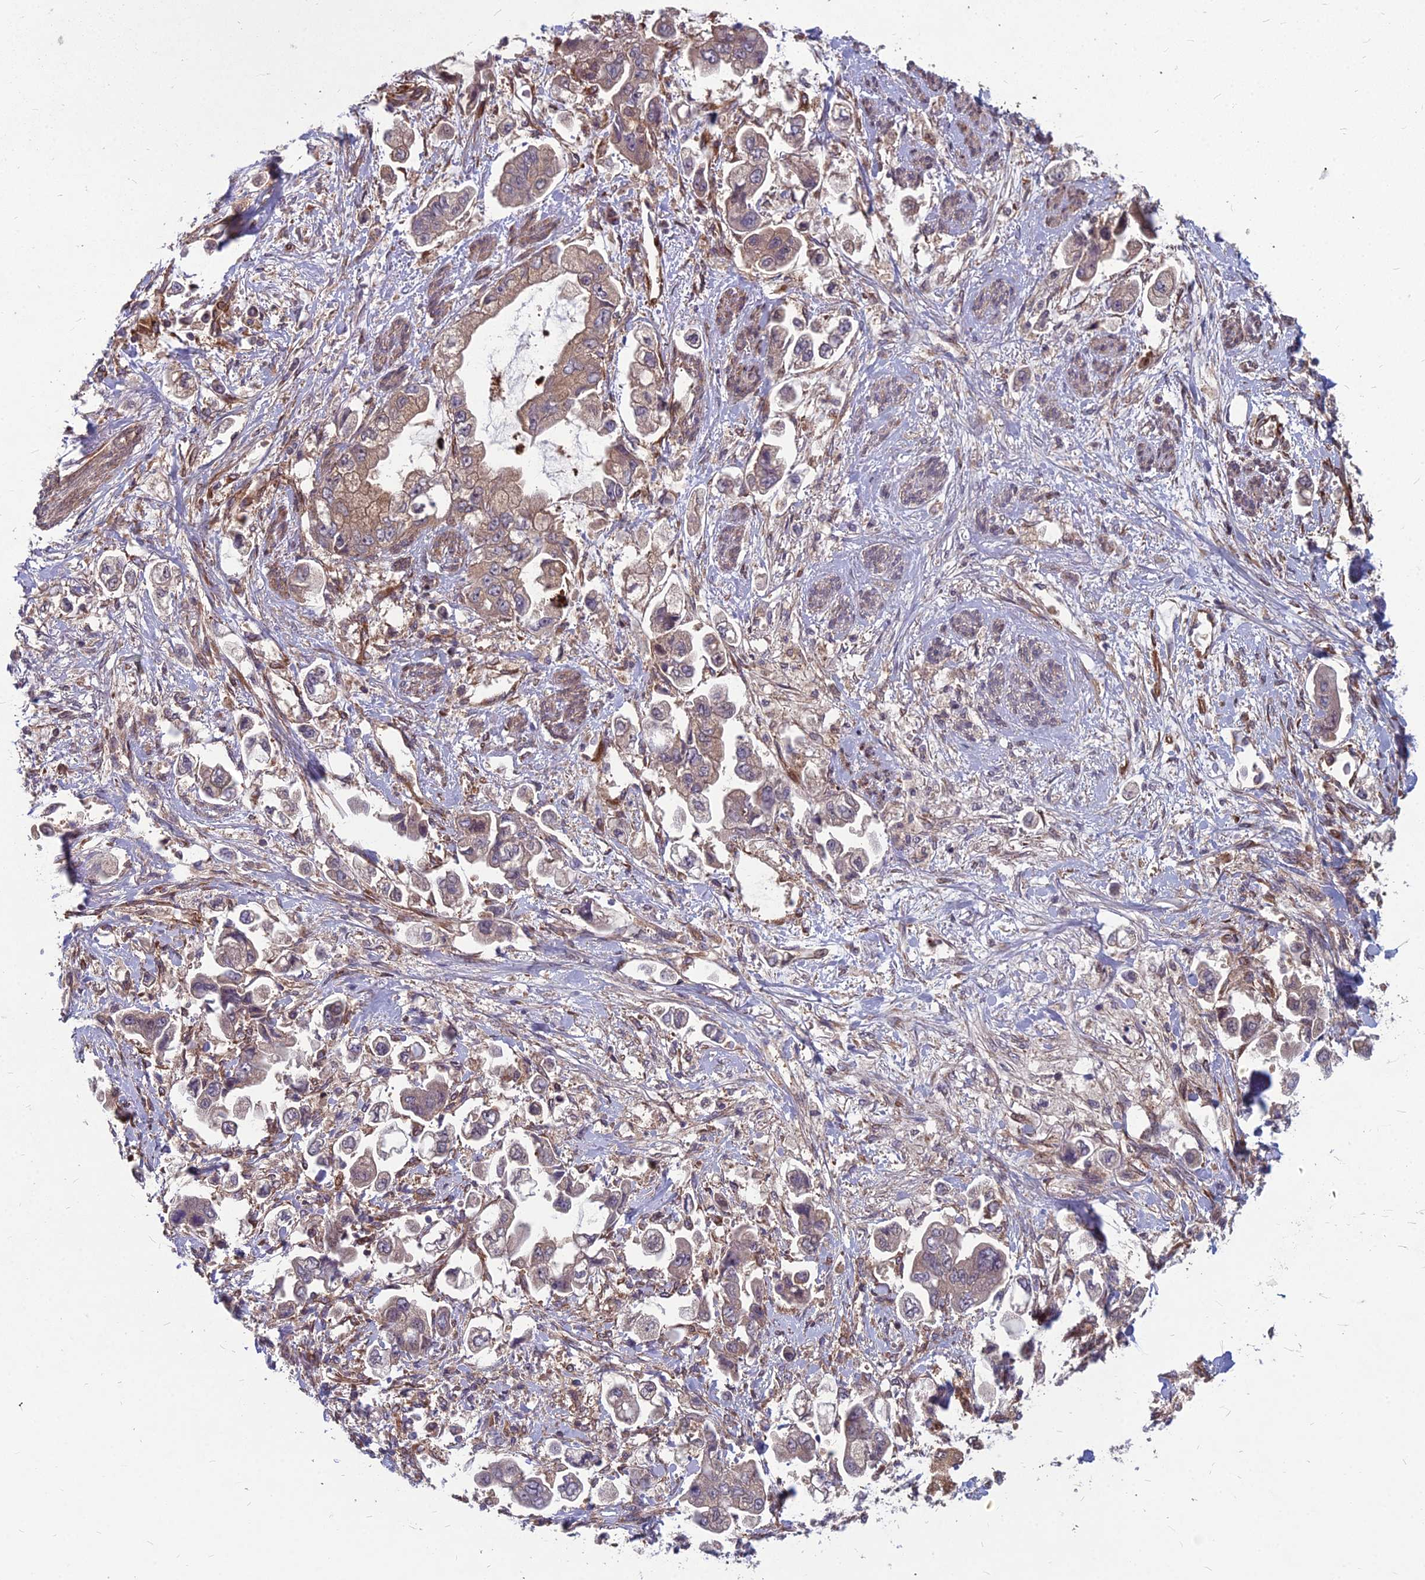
{"staining": {"intensity": "weak", "quantity": "<25%", "location": "cytoplasmic/membranous"}, "tissue": "stomach cancer", "cell_type": "Tumor cells", "image_type": "cancer", "snomed": [{"axis": "morphology", "description": "Adenocarcinoma, NOS"}, {"axis": "topography", "description": "Stomach"}], "caption": "DAB immunohistochemical staining of stomach adenocarcinoma displays no significant staining in tumor cells.", "gene": "MFSD8", "patient": {"sex": "male", "age": 62}}